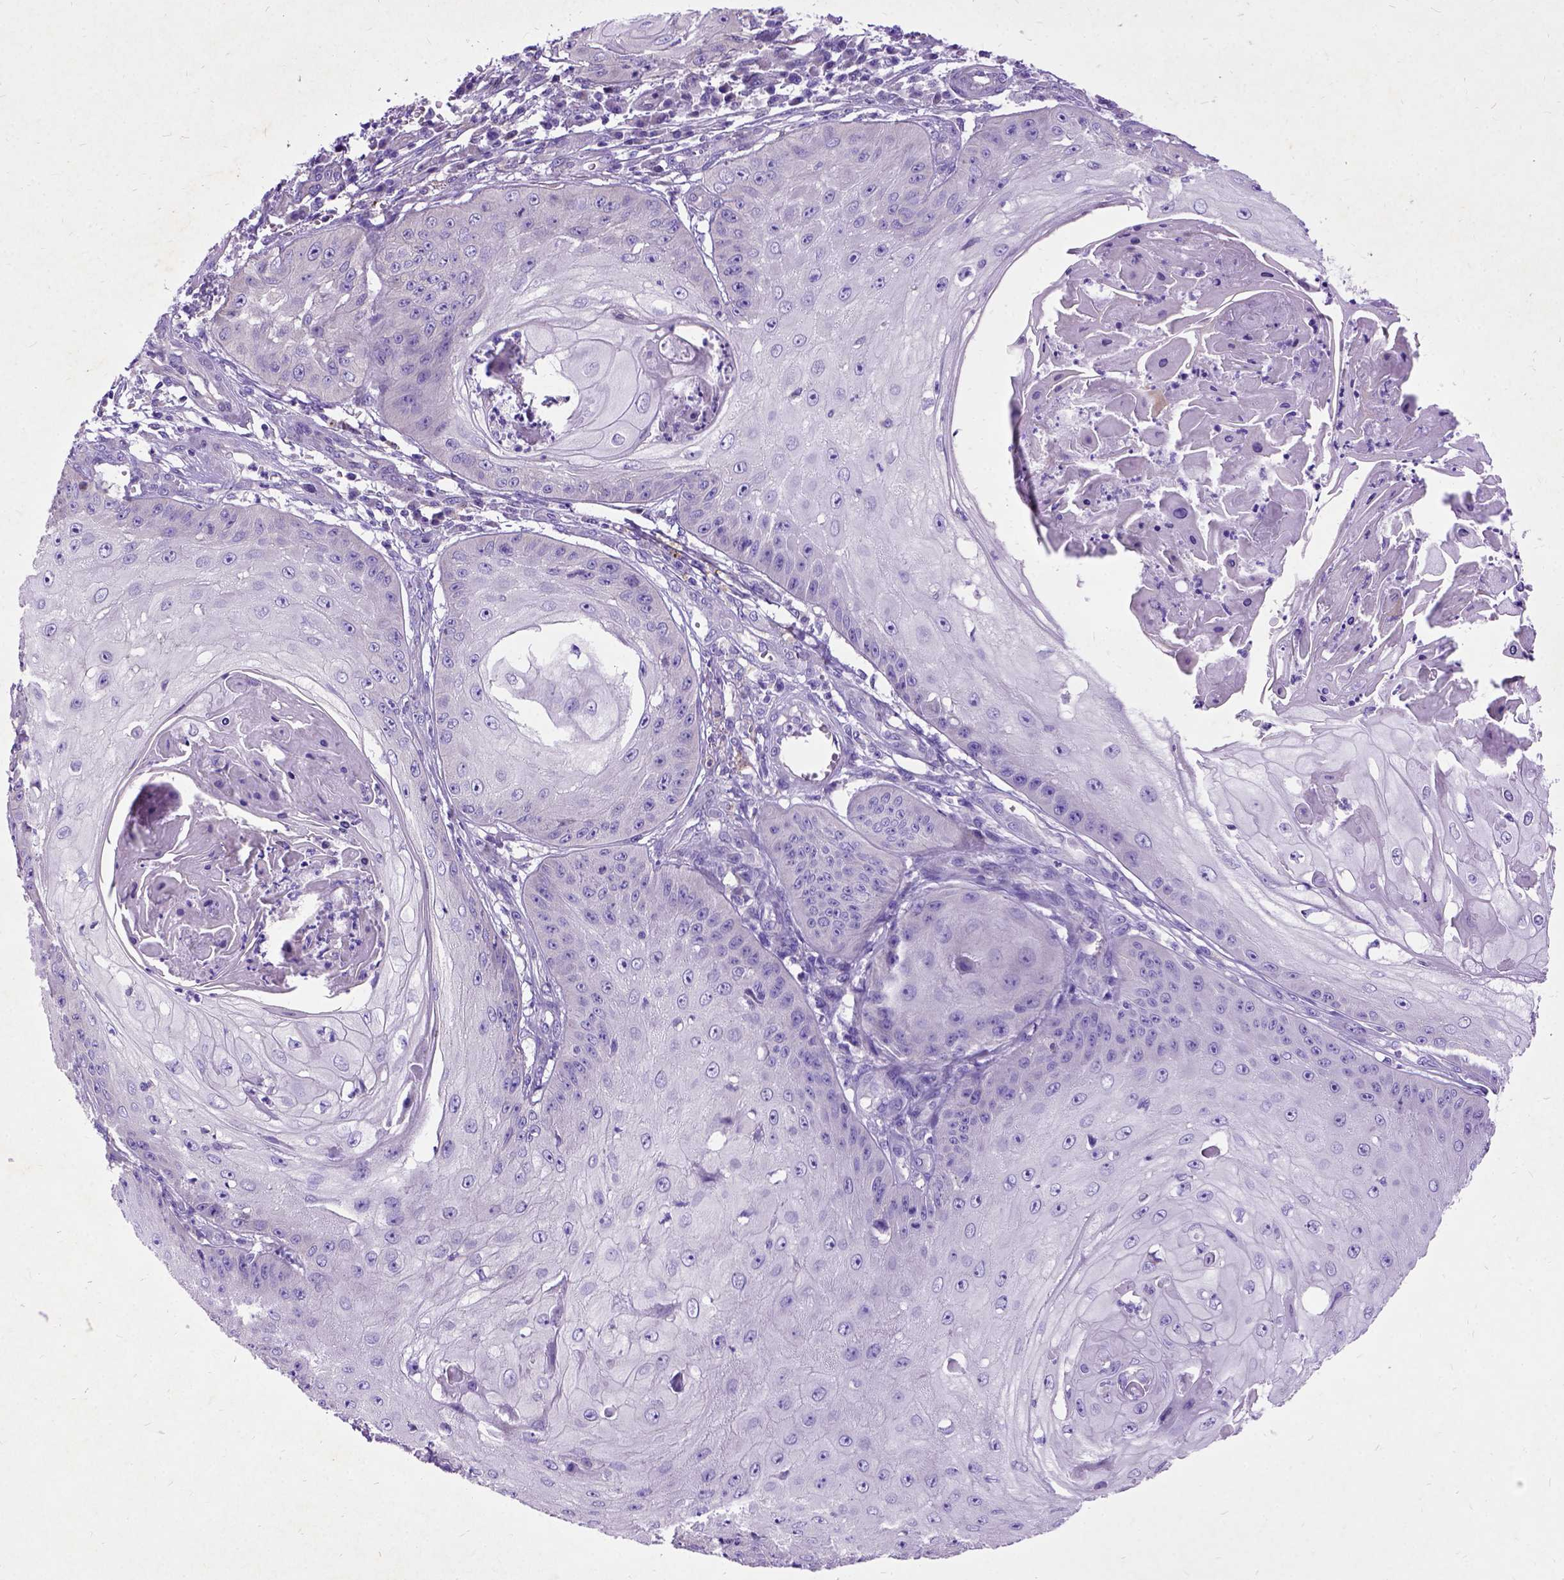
{"staining": {"intensity": "negative", "quantity": "none", "location": "none"}, "tissue": "skin cancer", "cell_type": "Tumor cells", "image_type": "cancer", "snomed": [{"axis": "morphology", "description": "Squamous cell carcinoma, NOS"}, {"axis": "topography", "description": "Skin"}], "caption": "Skin cancer (squamous cell carcinoma) was stained to show a protein in brown. There is no significant positivity in tumor cells. (DAB (3,3'-diaminobenzidine) immunohistochemistry (IHC) visualized using brightfield microscopy, high magnification).", "gene": "CFAP54", "patient": {"sex": "male", "age": 70}}